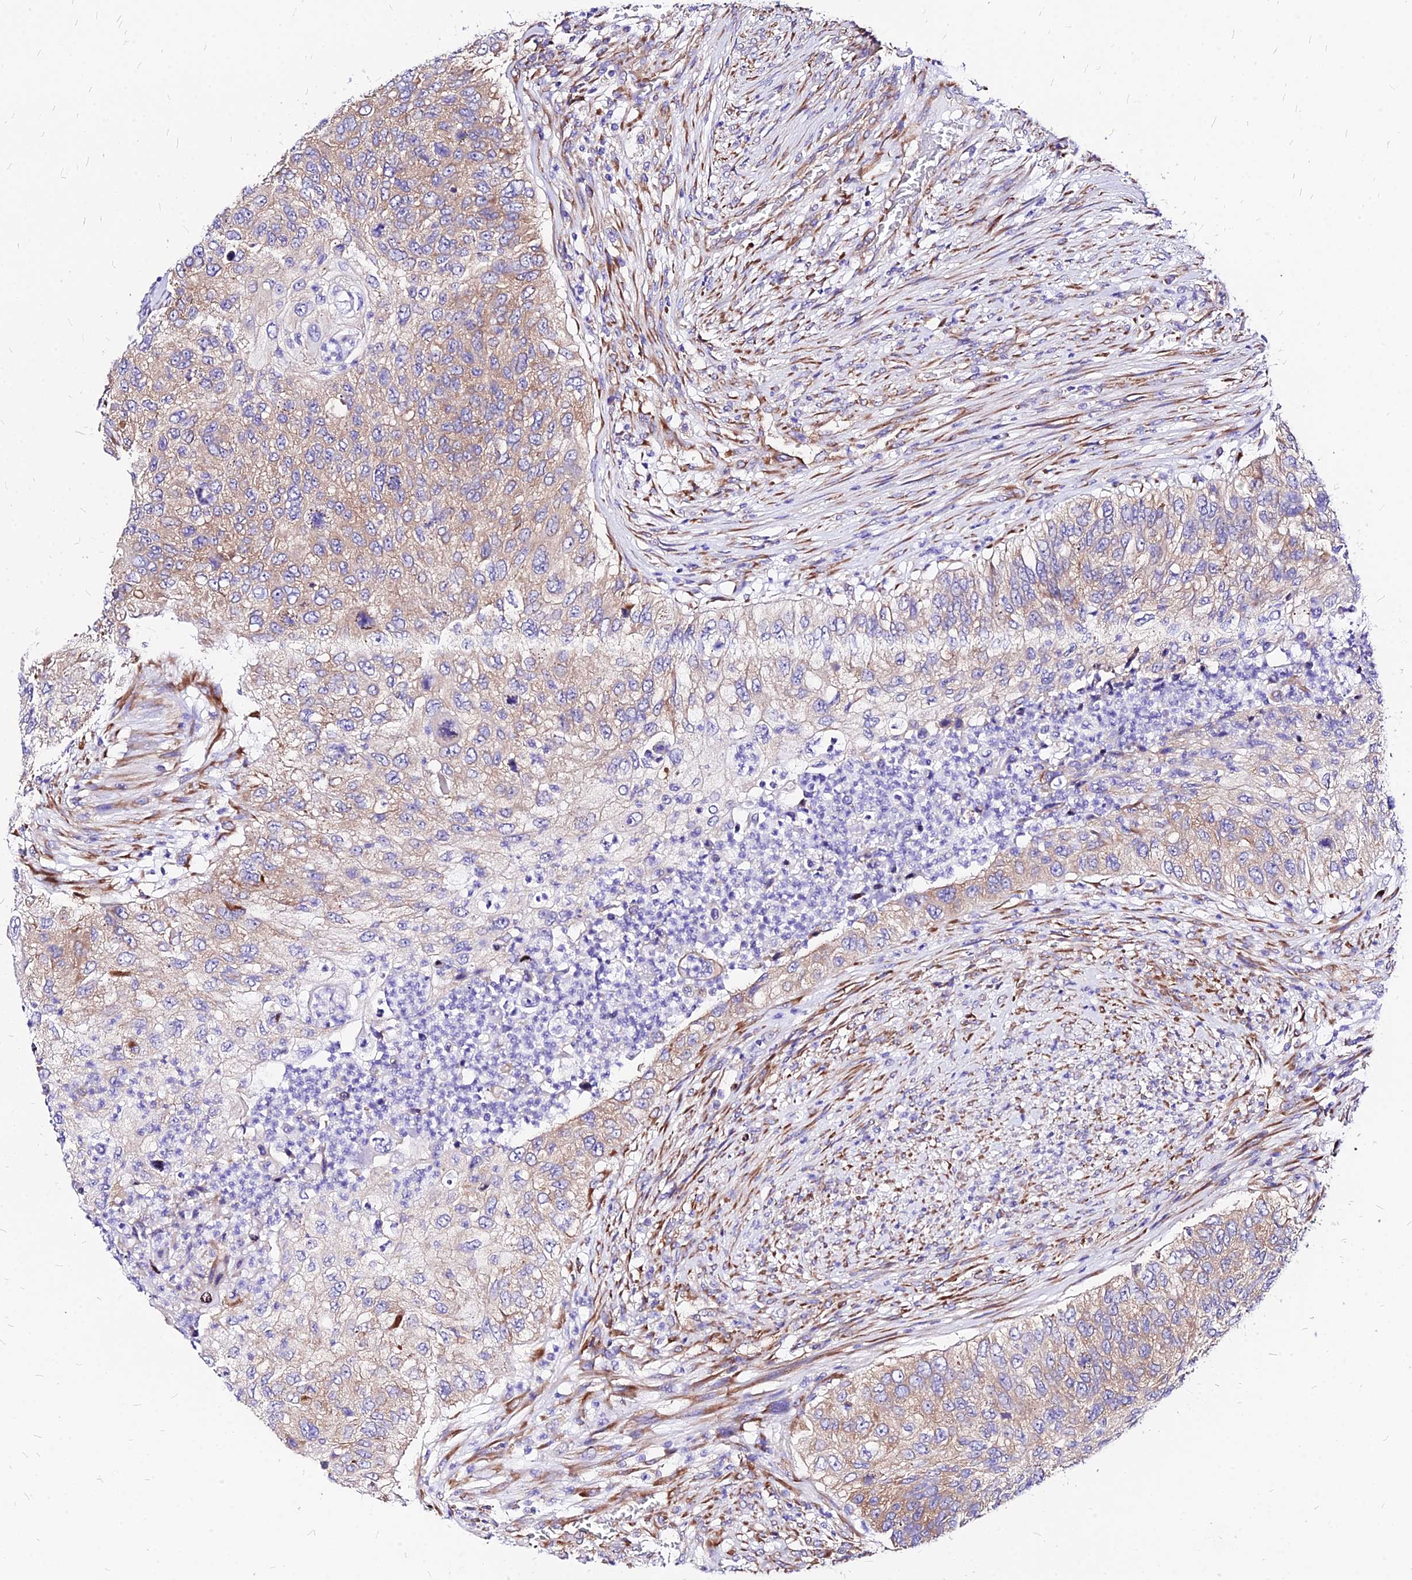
{"staining": {"intensity": "weak", "quantity": ">75%", "location": "cytoplasmic/membranous"}, "tissue": "urothelial cancer", "cell_type": "Tumor cells", "image_type": "cancer", "snomed": [{"axis": "morphology", "description": "Urothelial carcinoma, High grade"}, {"axis": "topography", "description": "Urinary bladder"}], "caption": "Immunohistochemistry (IHC) (DAB (3,3'-diaminobenzidine)) staining of urothelial cancer demonstrates weak cytoplasmic/membranous protein staining in about >75% of tumor cells. The staining is performed using DAB brown chromogen to label protein expression. The nuclei are counter-stained blue using hematoxylin.", "gene": "RPL19", "patient": {"sex": "female", "age": 60}}